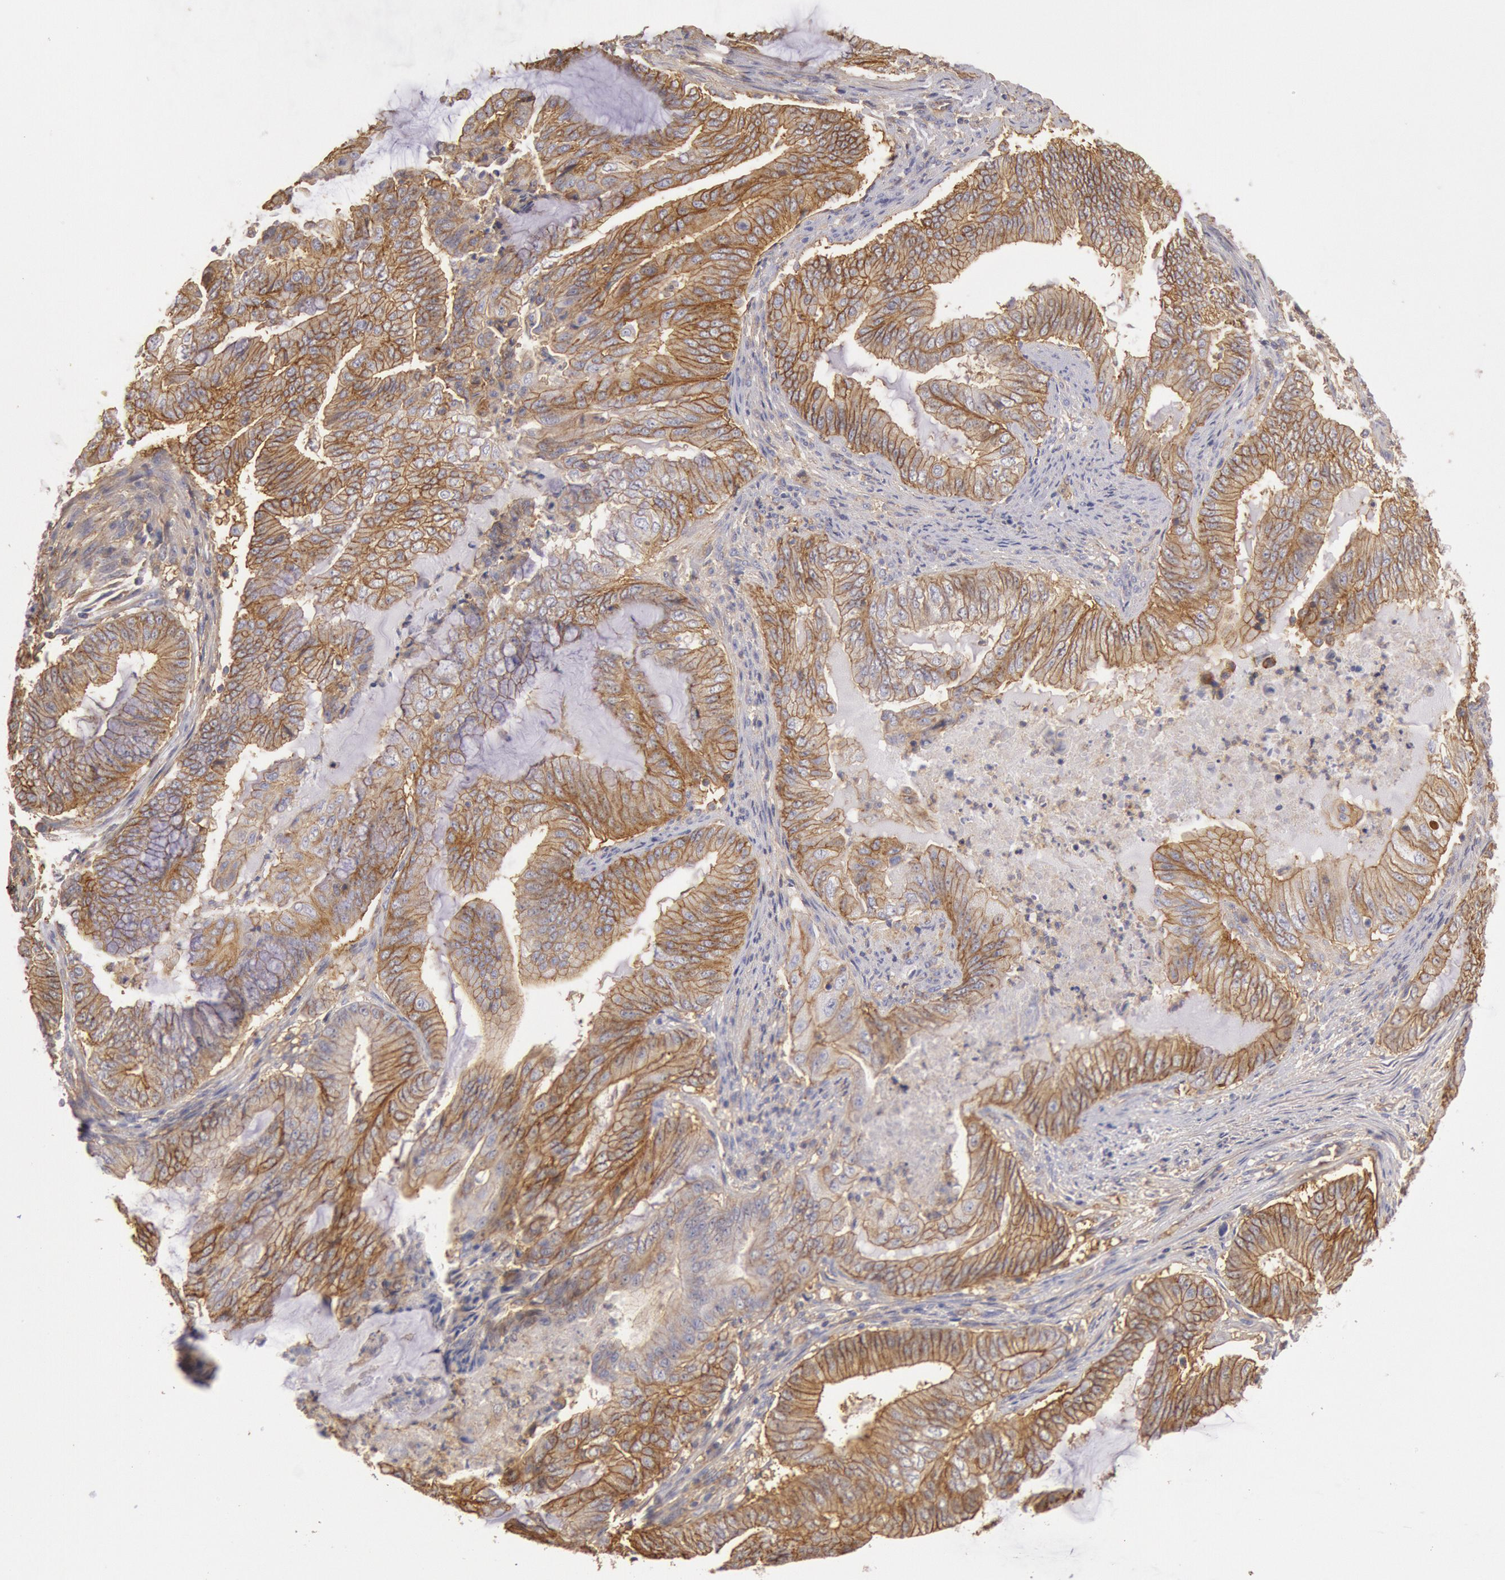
{"staining": {"intensity": "moderate", "quantity": ">75%", "location": "cytoplasmic/membranous"}, "tissue": "endometrial cancer", "cell_type": "Tumor cells", "image_type": "cancer", "snomed": [{"axis": "morphology", "description": "Adenocarcinoma, NOS"}, {"axis": "topography", "description": "Endometrium"}], "caption": "A photomicrograph showing moderate cytoplasmic/membranous positivity in approximately >75% of tumor cells in endometrial adenocarcinoma, as visualized by brown immunohistochemical staining.", "gene": "SNAP23", "patient": {"sex": "female", "age": 63}}